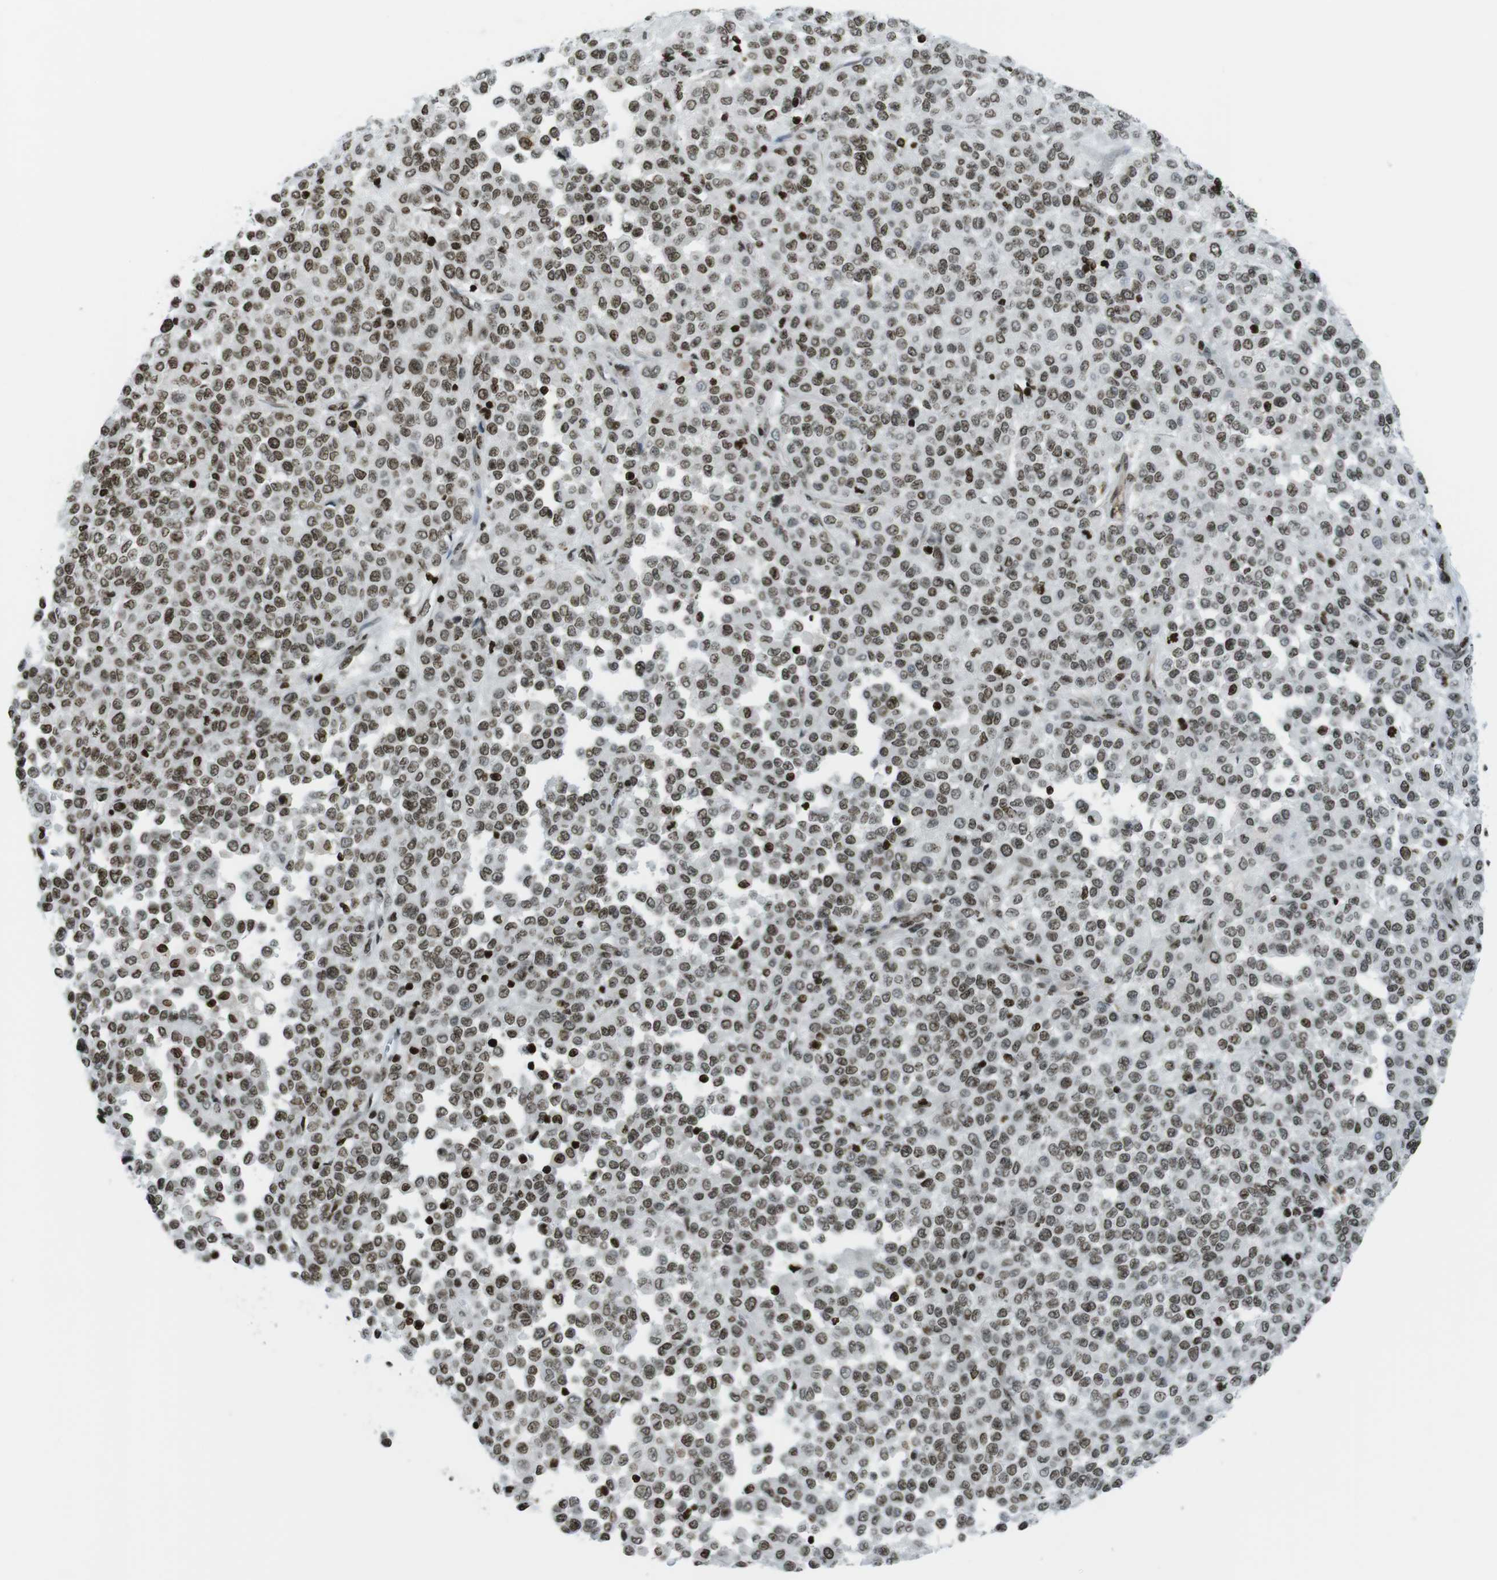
{"staining": {"intensity": "moderate", "quantity": ">75%", "location": "nuclear"}, "tissue": "melanoma", "cell_type": "Tumor cells", "image_type": "cancer", "snomed": [{"axis": "morphology", "description": "Malignant melanoma, Metastatic site"}, {"axis": "topography", "description": "Pancreas"}], "caption": "An image showing moderate nuclear expression in about >75% of tumor cells in melanoma, as visualized by brown immunohistochemical staining.", "gene": "H2AC8", "patient": {"sex": "female", "age": 30}}